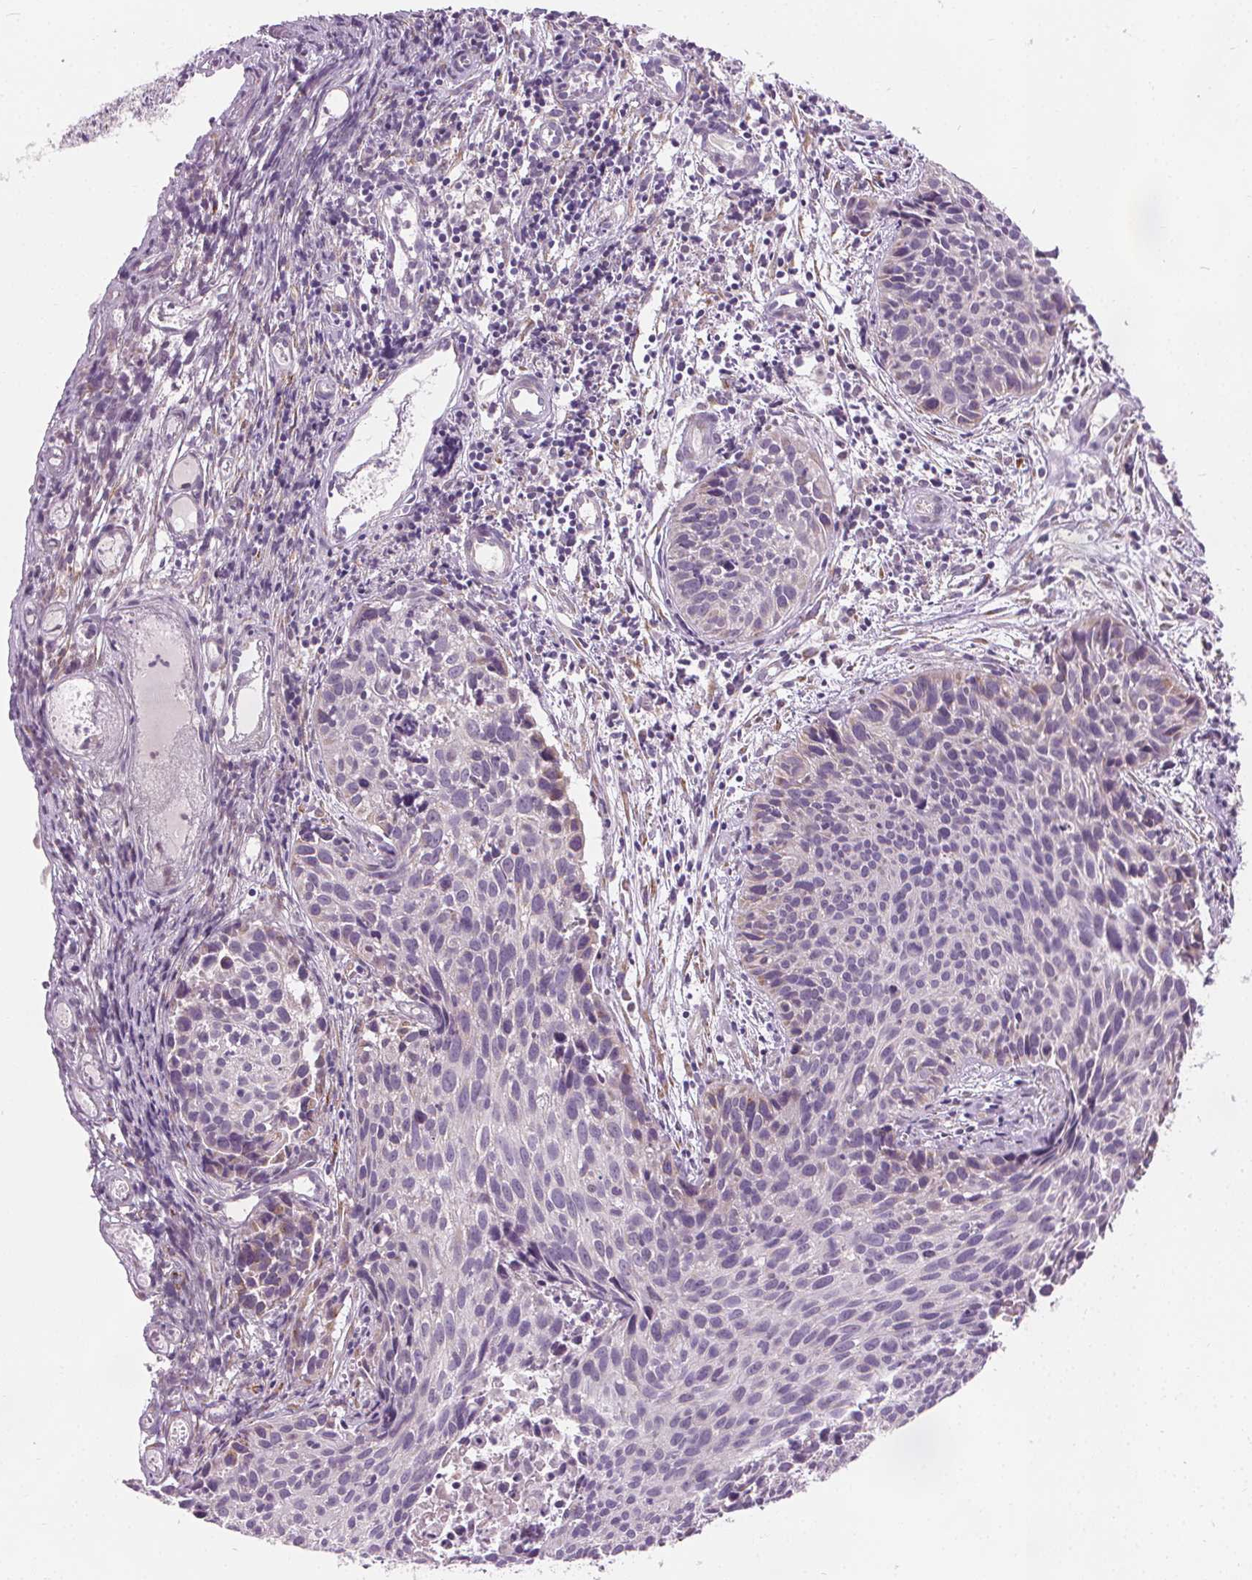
{"staining": {"intensity": "negative", "quantity": "none", "location": "none"}, "tissue": "cervical cancer", "cell_type": "Tumor cells", "image_type": "cancer", "snomed": [{"axis": "morphology", "description": "Squamous cell carcinoma, NOS"}, {"axis": "topography", "description": "Cervix"}], "caption": "A high-resolution image shows immunohistochemistry (IHC) staining of squamous cell carcinoma (cervical), which exhibits no significant staining in tumor cells.", "gene": "ACOX2", "patient": {"sex": "female", "age": 30}}